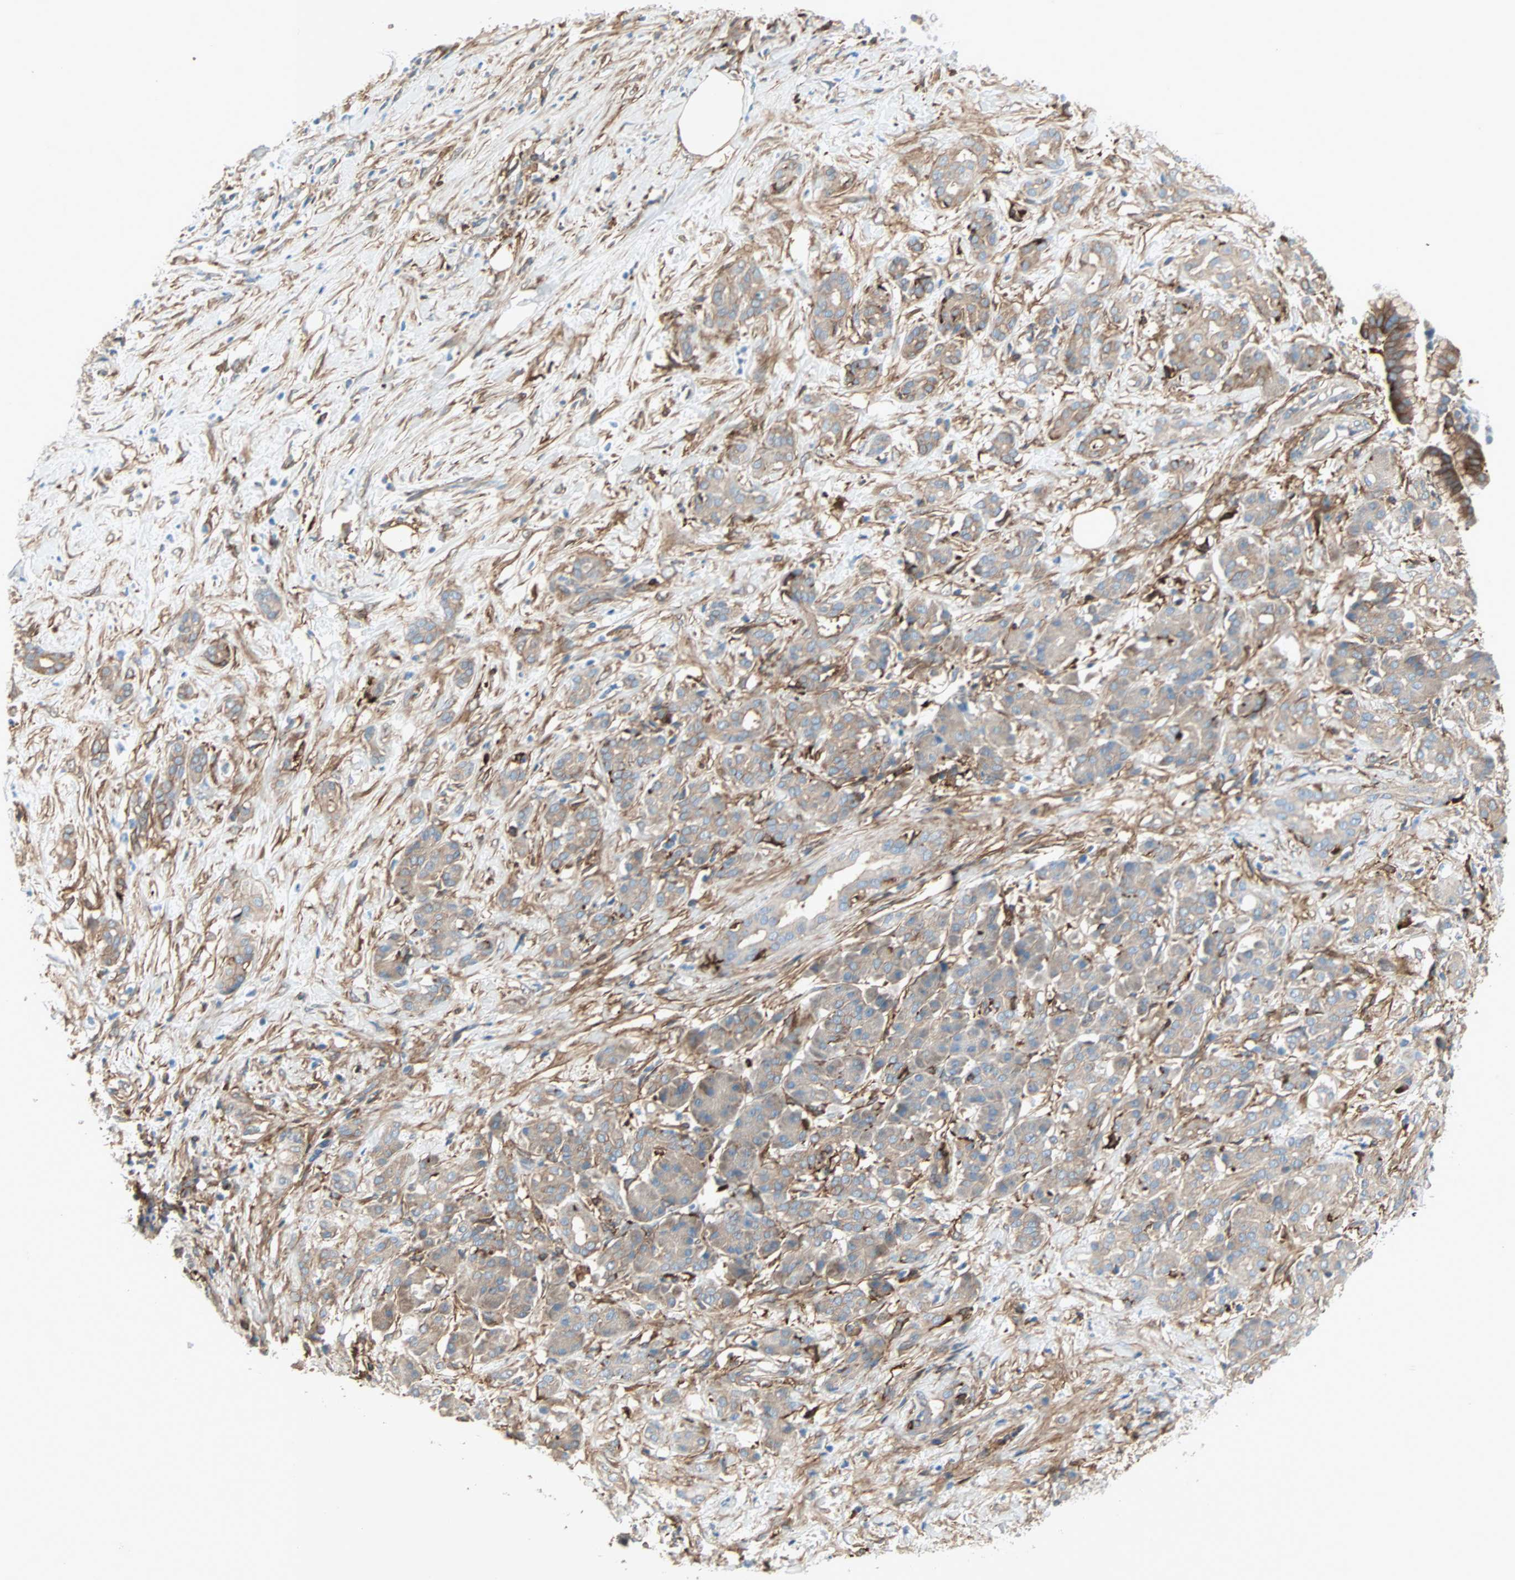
{"staining": {"intensity": "weak", "quantity": ">75%", "location": "cytoplasmic/membranous"}, "tissue": "pancreatic cancer", "cell_type": "Tumor cells", "image_type": "cancer", "snomed": [{"axis": "morphology", "description": "Adenocarcinoma, NOS"}, {"axis": "topography", "description": "Pancreas"}], "caption": "IHC of adenocarcinoma (pancreatic) displays low levels of weak cytoplasmic/membranous expression in about >75% of tumor cells.", "gene": "EPB41L2", "patient": {"sex": "male", "age": 41}}